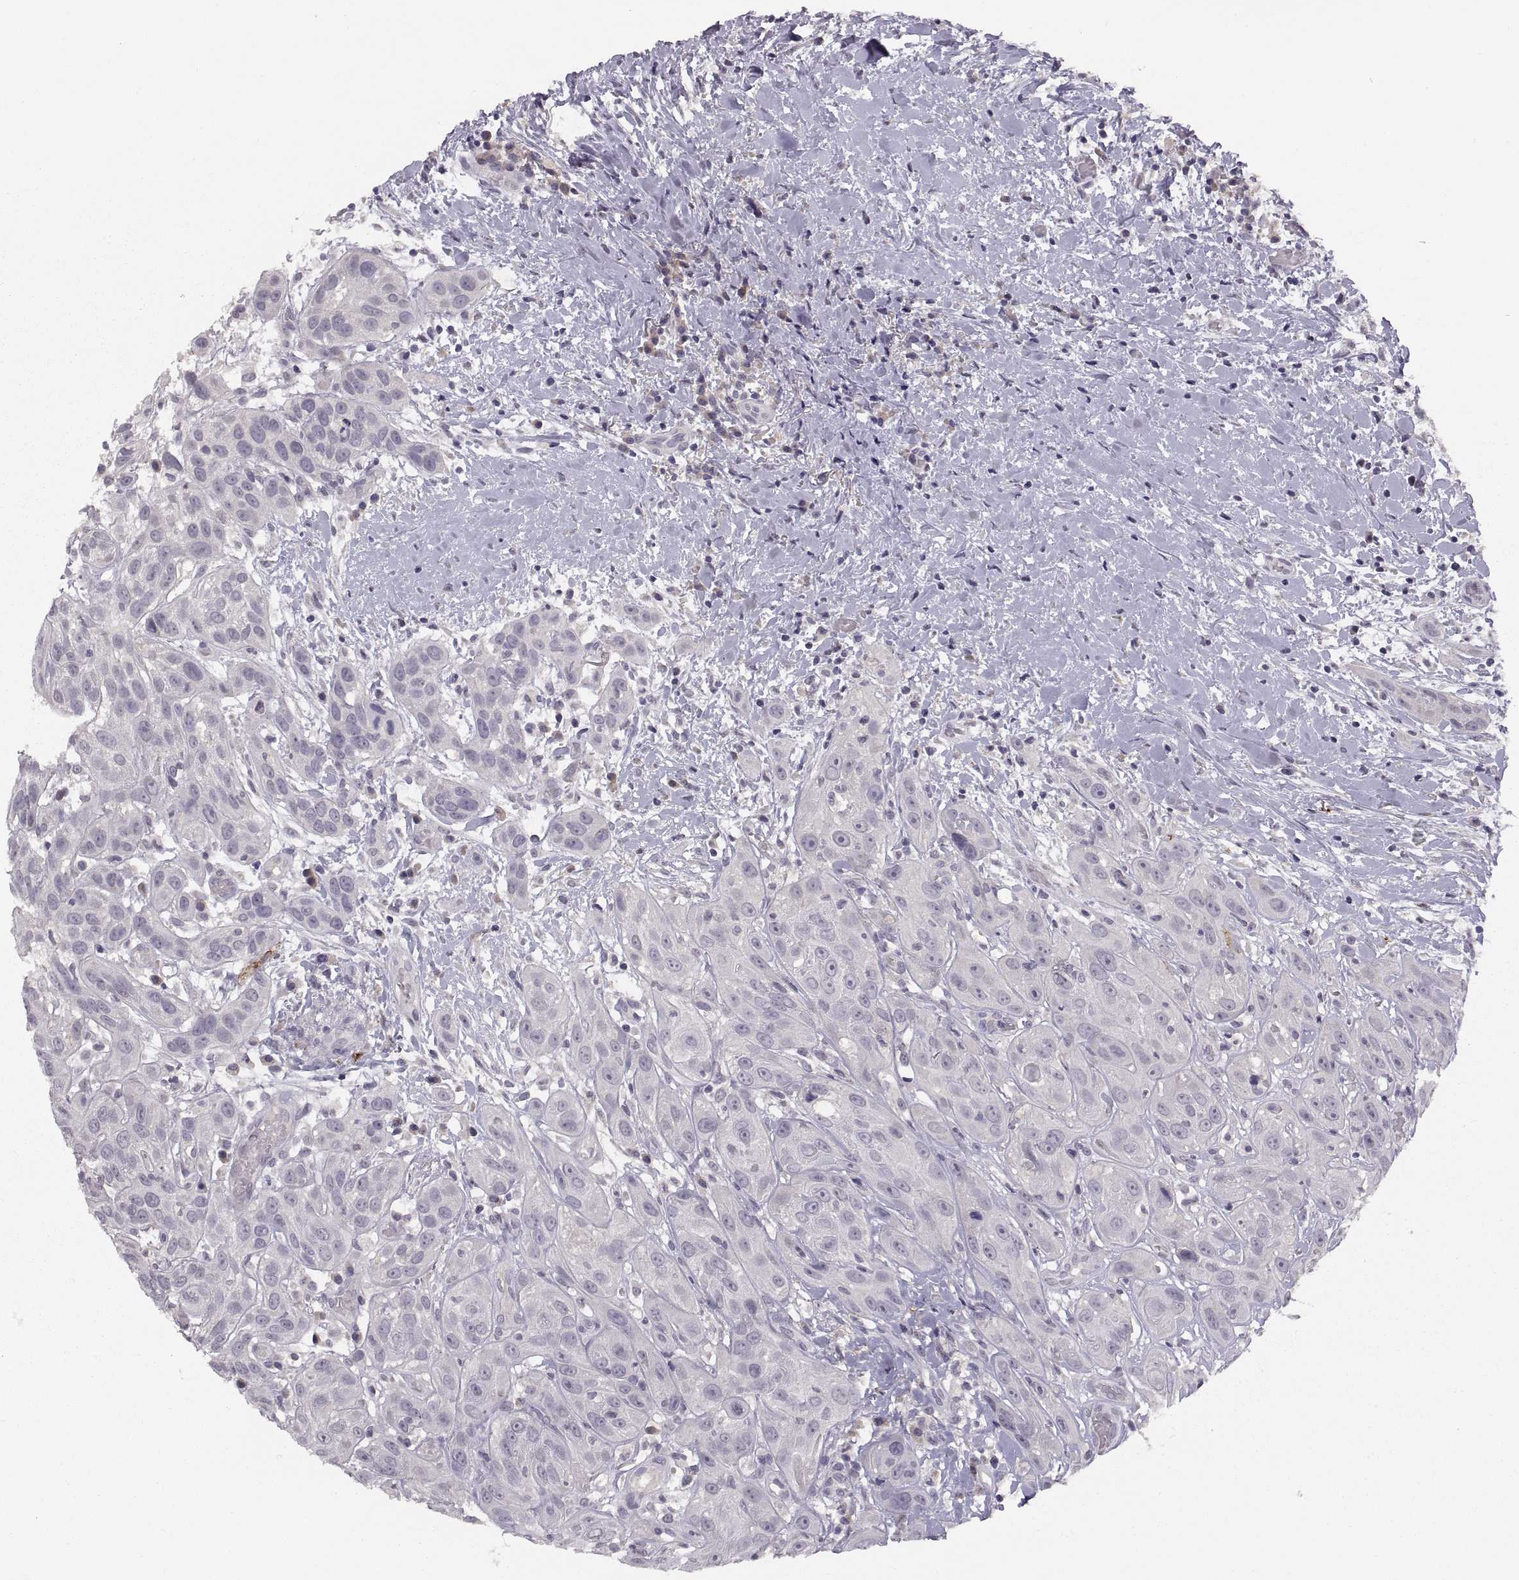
{"staining": {"intensity": "negative", "quantity": "none", "location": "none"}, "tissue": "head and neck cancer", "cell_type": "Tumor cells", "image_type": "cancer", "snomed": [{"axis": "morphology", "description": "Normal tissue, NOS"}, {"axis": "morphology", "description": "Squamous cell carcinoma, NOS"}, {"axis": "topography", "description": "Oral tissue"}, {"axis": "topography", "description": "Salivary gland"}, {"axis": "topography", "description": "Head-Neck"}], "caption": "Tumor cells show no significant positivity in head and neck cancer. (DAB IHC, high magnification).", "gene": "CDH2", "patient": {"sex": "female", "age": 62}}